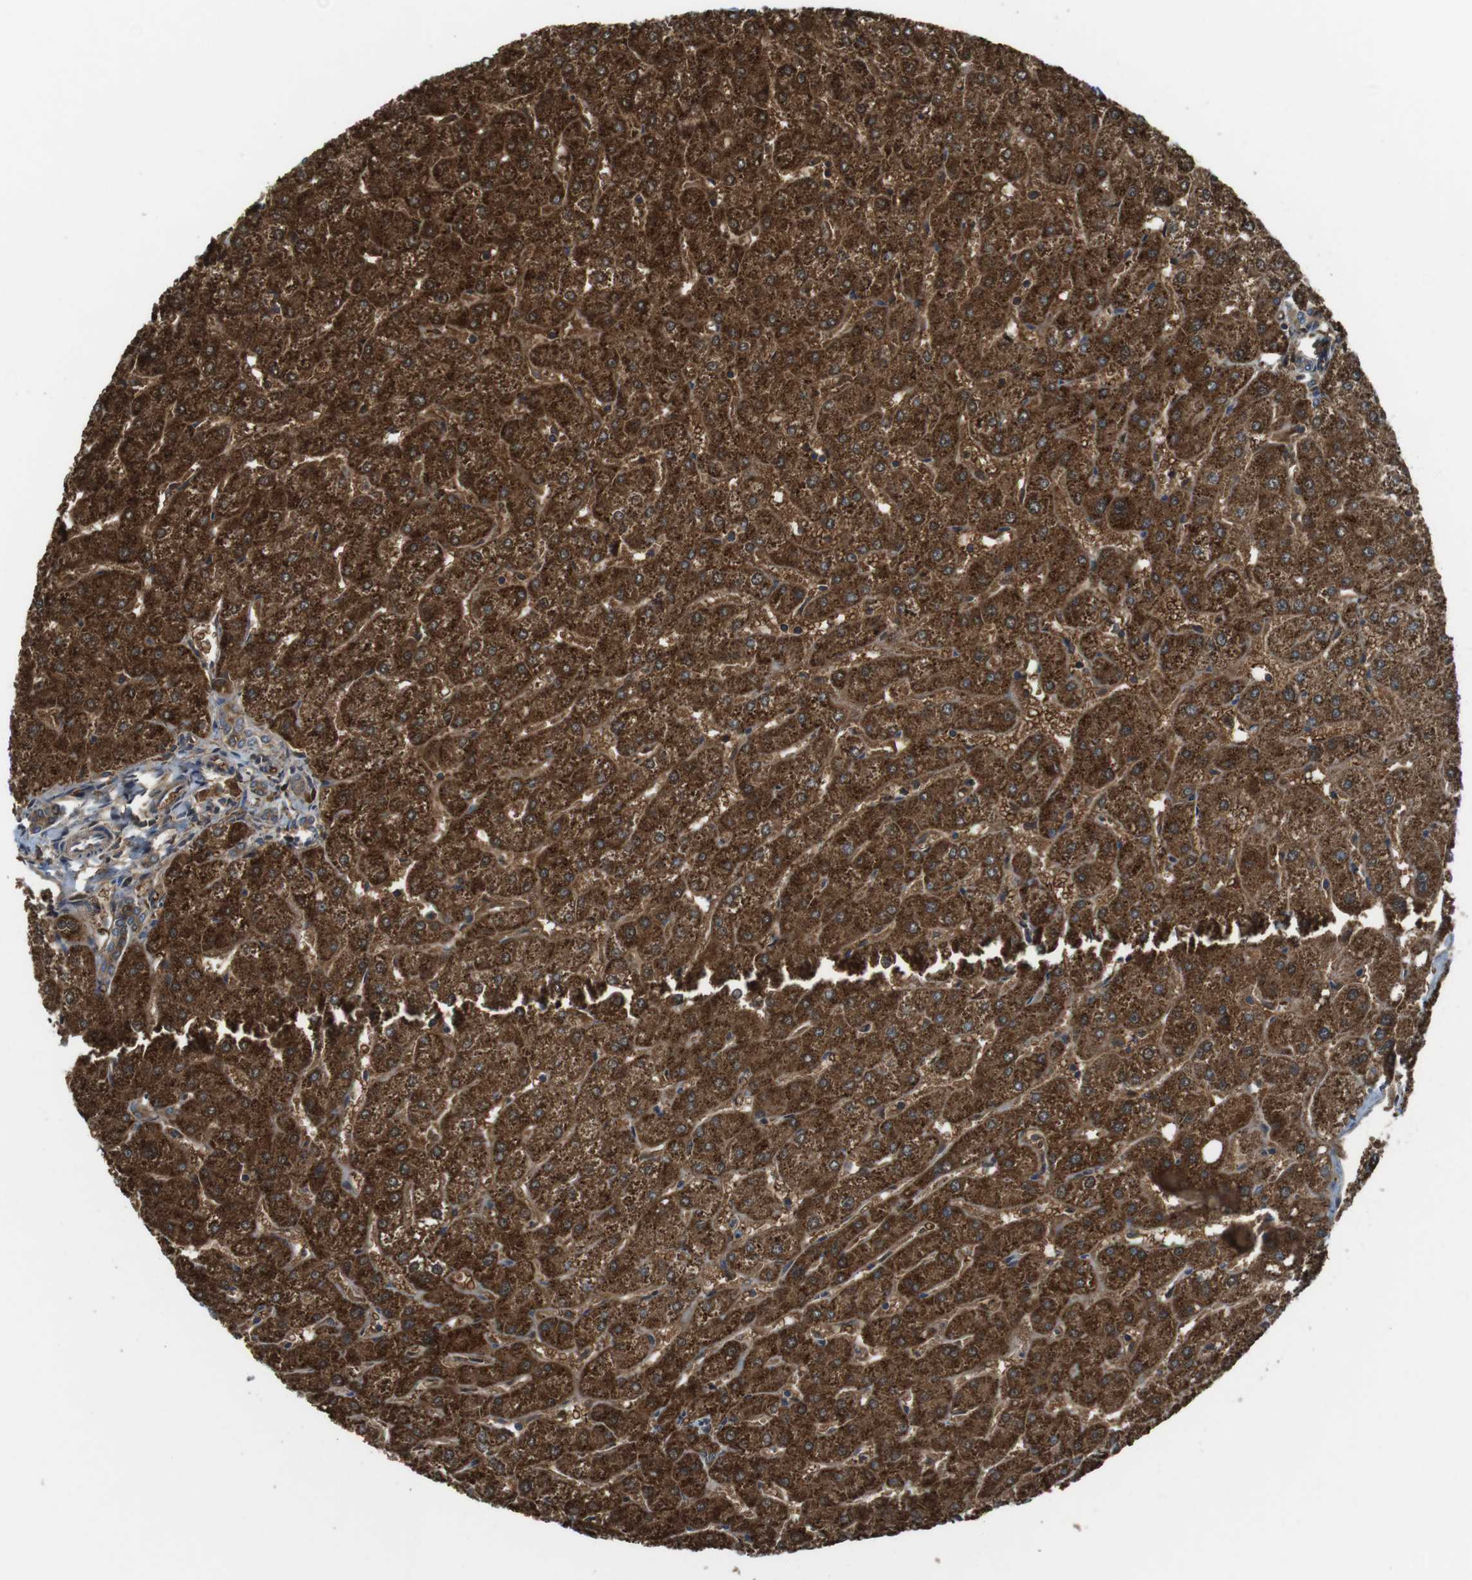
{"staining": {"intensity": "moderate", "quantity": ">75%", "location": "cytoplasmic/membranous"}, "tissue": "liver", "cell_type": "Cholangiocytes", "image_type": "normal", "snomed": [{"axis": "morphology", "description": "Normal tissue, NOS"}, {"axis": "topography", "description": "Liver"}], "caption": "Human liver stained with a brown dye displays moderate cytoplasmic/membranous positive expression in about >75% of cholangiocytes.", "gene": "LRRC3B", "patient": {"sex": "male", "age": 67}}